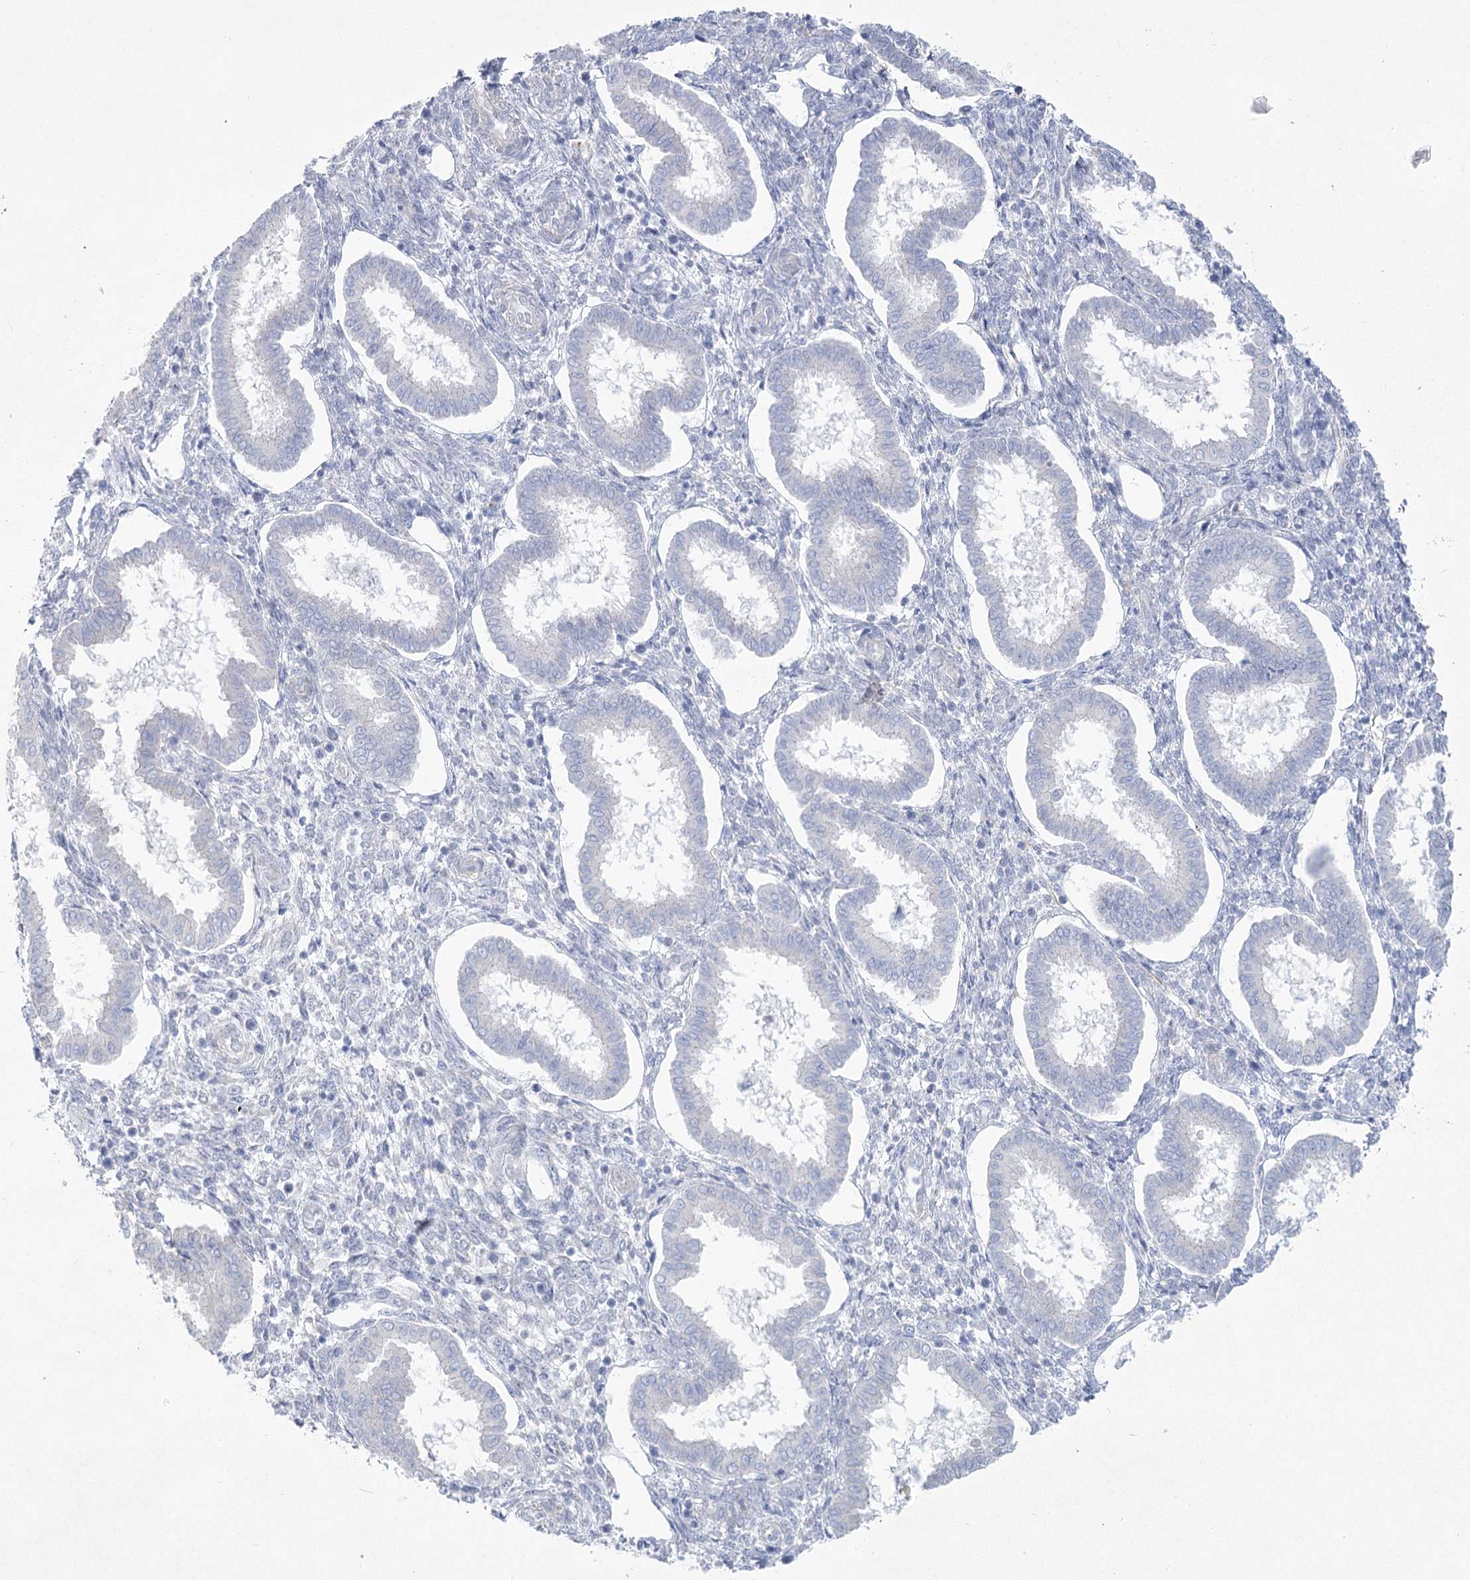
{"staining": {"intensity": "negative", "quantity": "none", "location": "none"}, "tissue": "endometrium", "cell_type": "Cells in endometrial stroma", "image_type": "normal", "snomed": [{"axis": "morphology", "description": "Normal tissue, NOS"}, {"axis": "topography", "description": "Endometrium"}], "caption": "Cells in endometrial stroma show no significant protein staining in benign endometrium. (Immunohistochemistry, brightfield microscopy, high magnification).", "gene": "CCDC88A", "patient": {"sex": "female", "age": 24}}